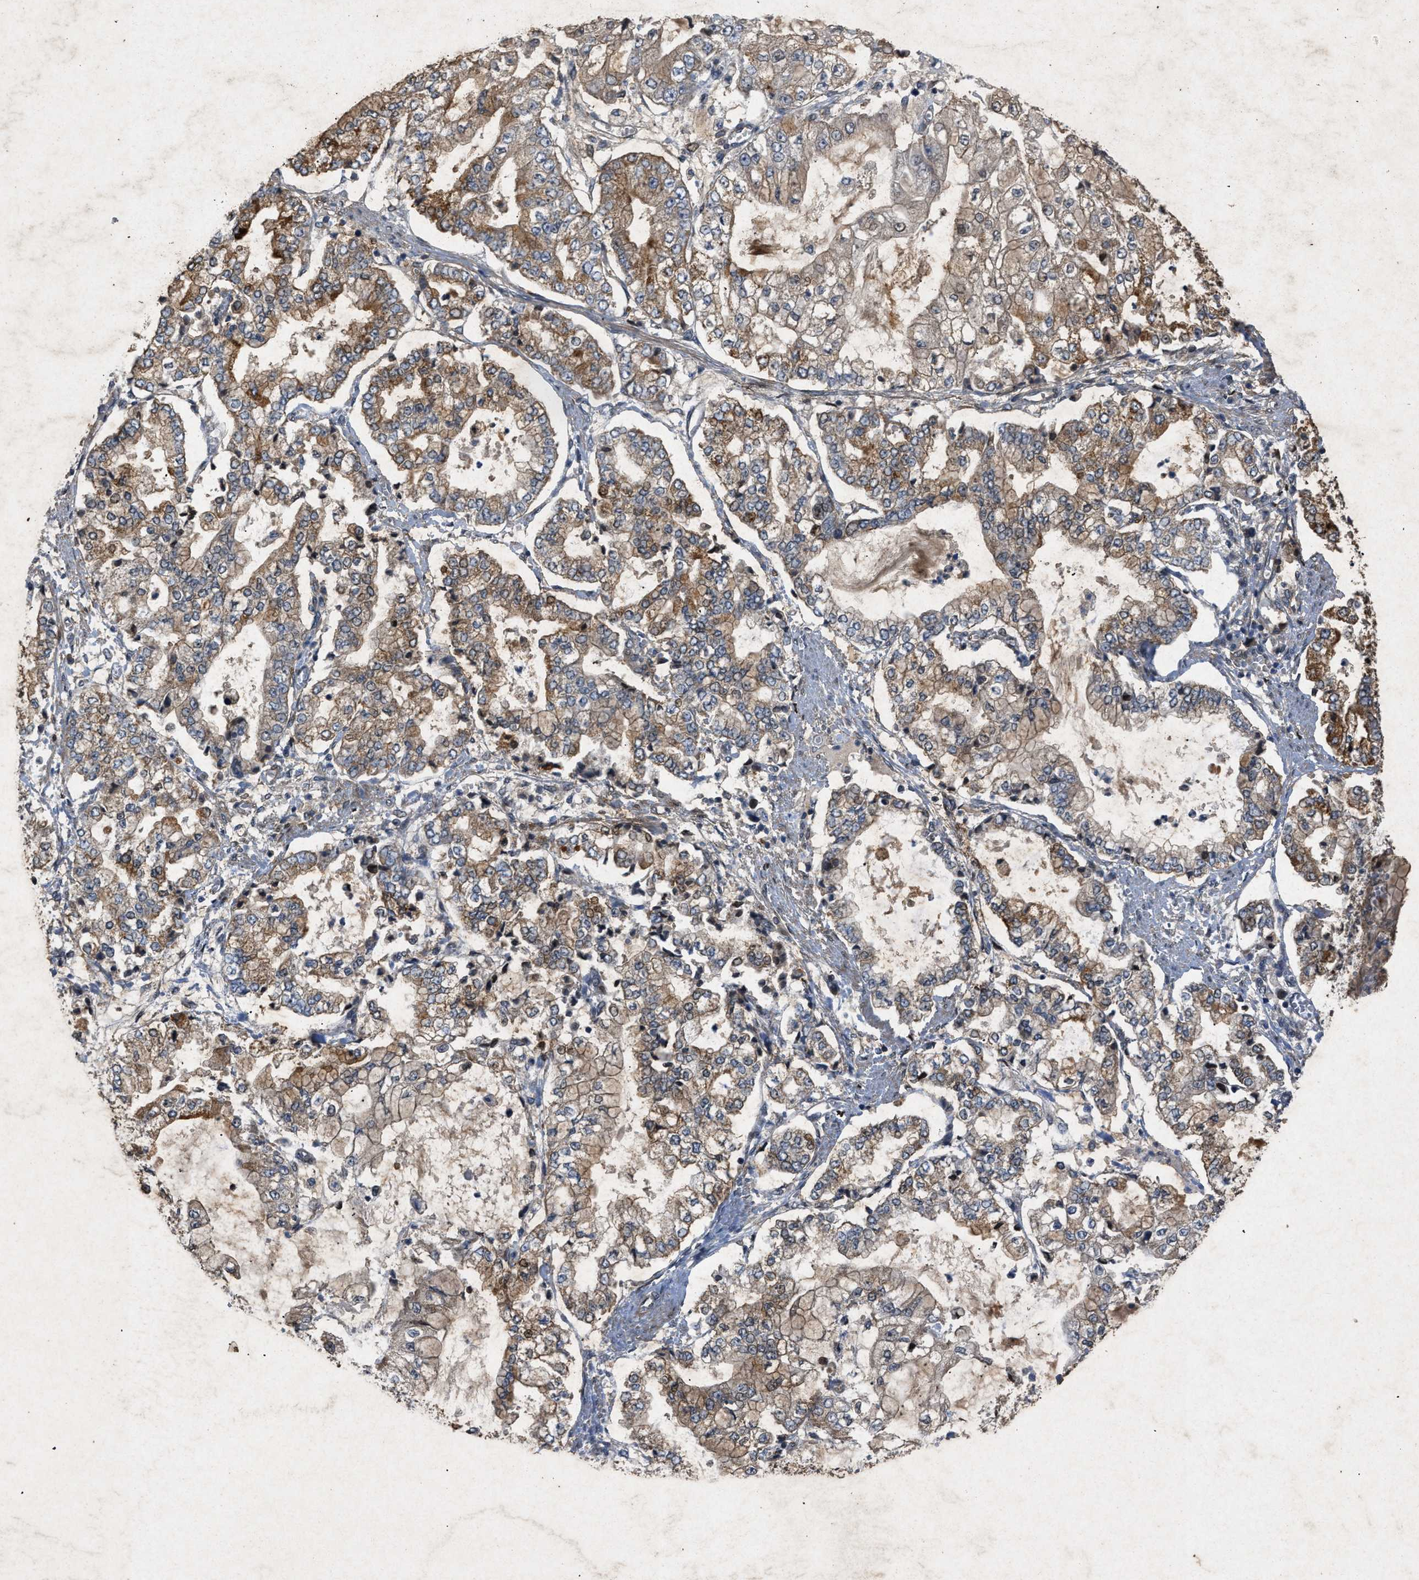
{"staining": {"intensity": "moderate", "quantity": ">75%", "location": "cytoplasmic/membranous"}, "tissue": "stomach cancer", "cell_type": "Tumor cells", "image_type": "cancer", "snomed": [{"axis": "morphology", "description": "Adenocarcinoma, NOS"}, {"axis": "topography", "description": "Stomach"}], "caption": "Human stomach adenocarcinoma stained with a protein marker reveals moderate staining in tumor cells.", "gene": "PRKG2", "patient": {"sex": "male", "age": 76}}